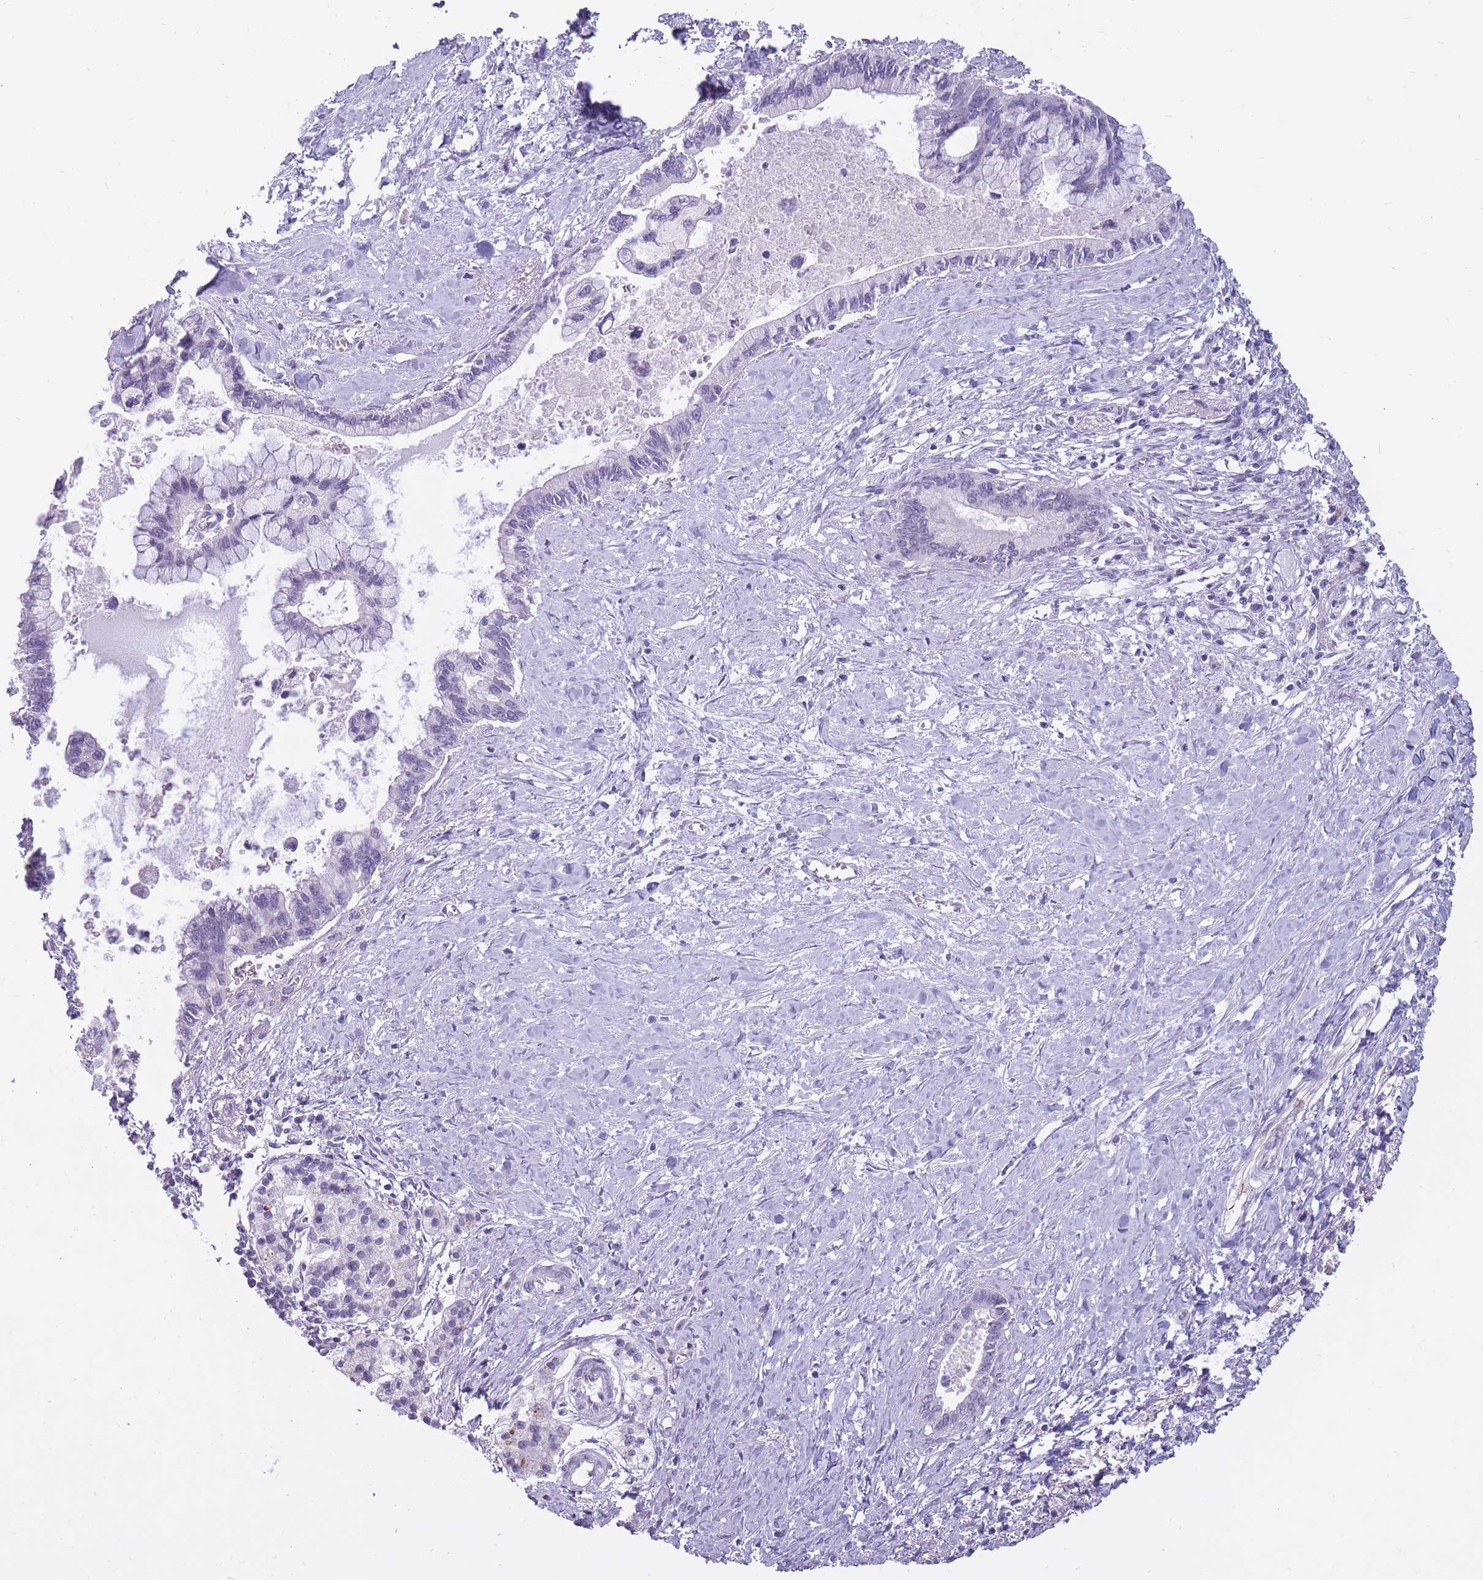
{"staining": {"intensity": "negative", "quantity": "none", "location": "none"}, "tissue": "pancreatic cancer", "cell_type": "Tumor cells", "image_type": "cancer", "snomed": [{"axis": "morphology", "description": "Adenocarcinoma, NOS"}, {"axis": "topography", "description": "Pancreas"}], "caption": "The immunohistochemistry photomicrograph has no significant expression in tumor cells of pancreatic cancer (adenocarcinoma) tissue.", "gene": "POMZP3", "patient": {"sex": "female", "age": 83}}